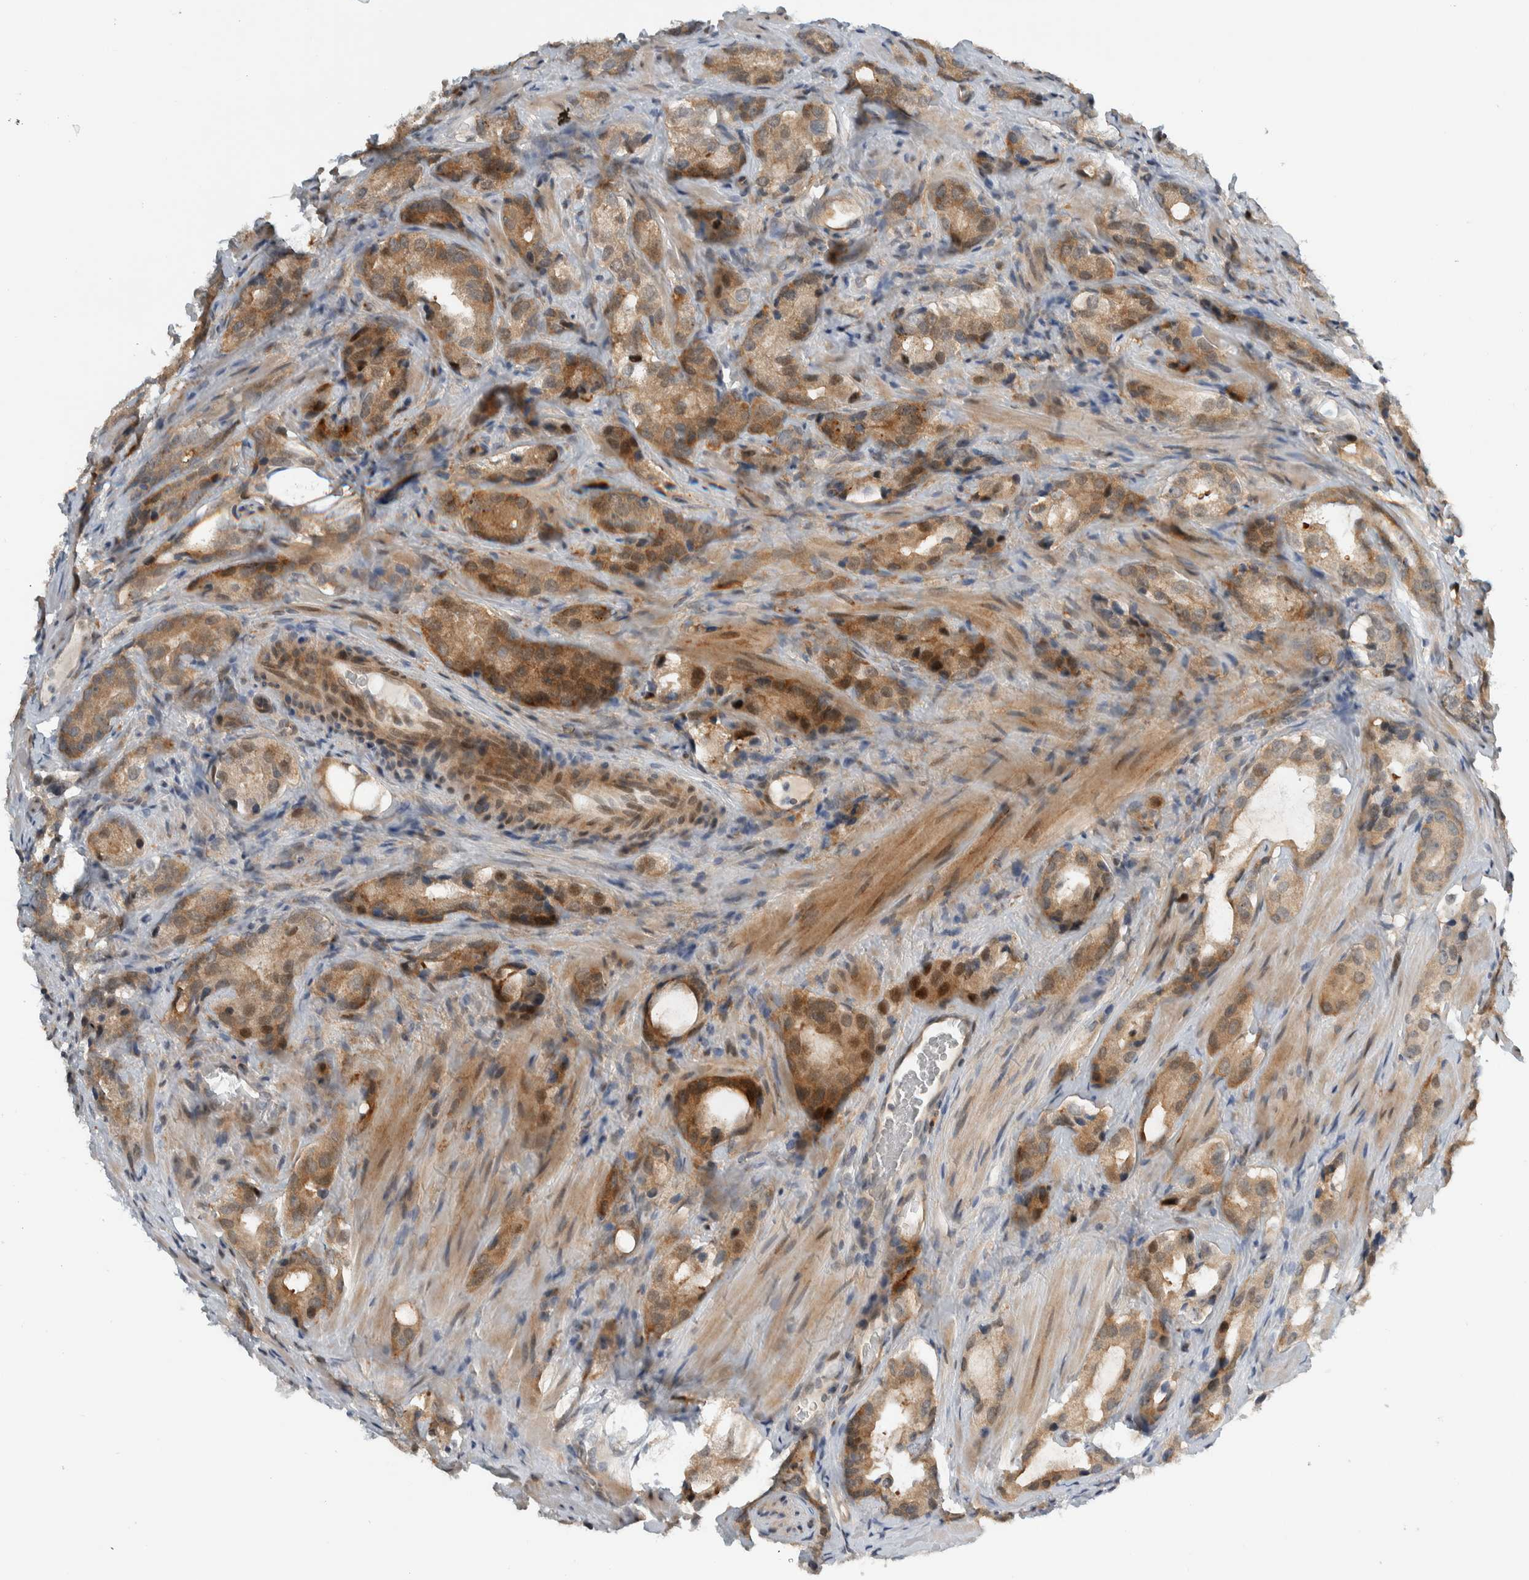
{"staining": {"intensity": "moderate", "quantity": ">75%", "location": "cytoplasmic/membranous,nuclear"}, "tissue": "prostate cancer", "cell_type": "Tumor cells", "image_type": "cancer", "snomed": [{"axis": "morphology", "description": "Adenocarcinoma, High grade"}, {"axis": "topography", "description": "Prostate"}], "caption": "The histopathology image reveals a brown stain indicating the presence of a protein in the cytoplasmic/membranous and nuclear of tumor cells in prostate cancer (high-grade adenocarcinoma).", "gene": "NCR3LG1", "patient": {"sex": "male", "age": 63}}